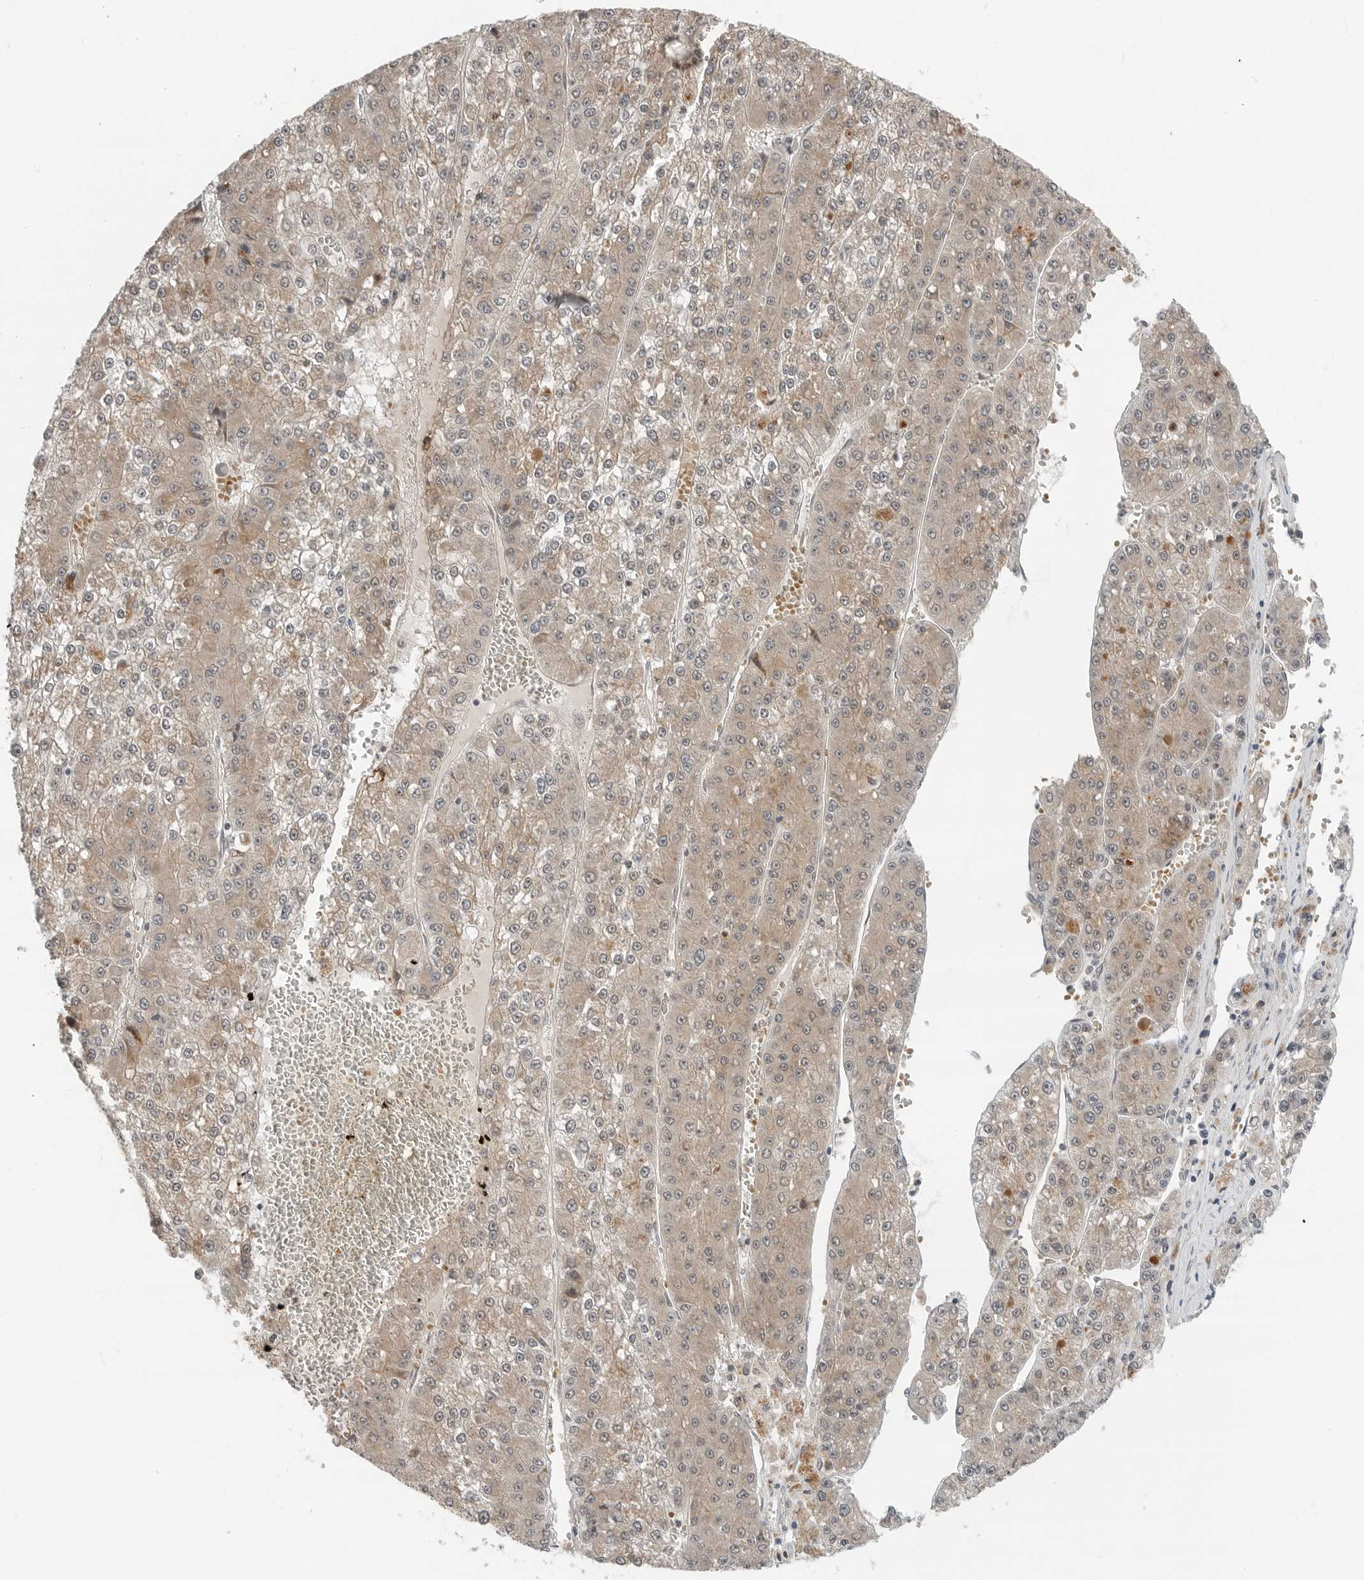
{"staining": {"intensity": "weak", "quantity": "25%-75%", "location": "cytoplasmic/membranous"}, "tissue": "liver cancer", "cell_type": "Tumor cells", "image_type": "cancer", "snomed": [{"axis": "morphology", "description": "Carcinoma, Hepatocellular, NOS"}, {"axis": "topography", "description": "Liver"}], "caption": "Brown immunohistochemical staining in human liver cancer (hepatocellular carcinoma) demonstrates weak cytoplasmic/membranous staining in about 25%-75% of tumor cells. The staining was performed using DAB (3,3'-diaminobenzidine) to visualize the protein expression in brown, while the nuclei were stained in blue with hematoxylin (Magnification: 20x).", "gene": "FCRLB", "patient": {"sex": "female", "age": 73}}